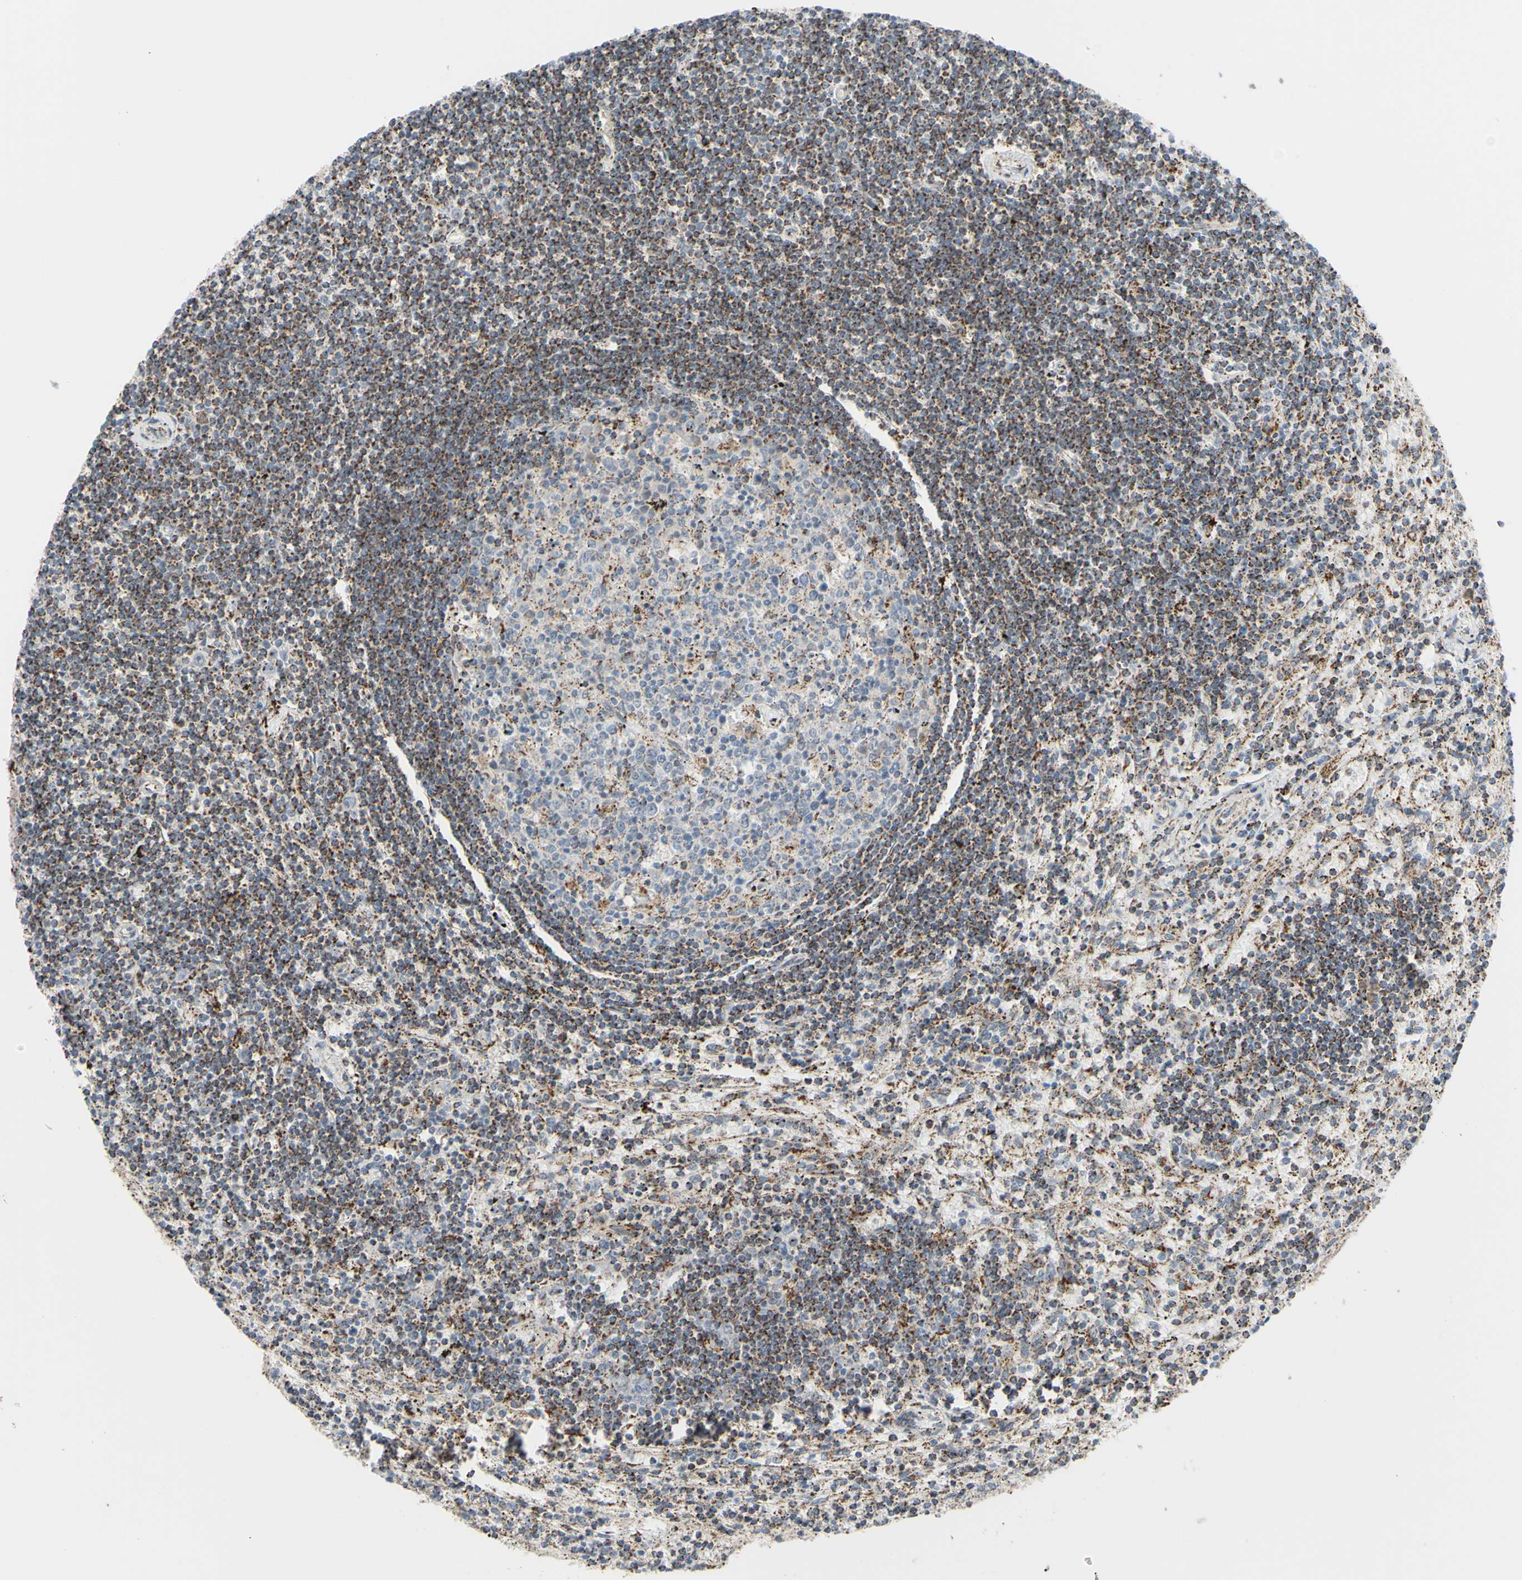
{"staining": {"intensity": "moderate", "quantity": ">75%", "location": "cytoplasmic/membranous"}, "tissue": "lymphoma", "cell_type": "Tumor cells", "image_type": "cancer", "snomed": [{"axis": "morphology", "description": "Malignant lymphoma, non-Hodgkin's type, Low grade"}, {"axis": "topography", "description": "Spleen"}], "caption": "Protein staining demonstrates moderate cytoplasmic/membranous expression in approximately >75% of tumor cells in low-grade malignant lymphoma, non-Hodgkin's type.", "gene": "GLT8D1", "patient": {"sex": "male", "age": 76}}